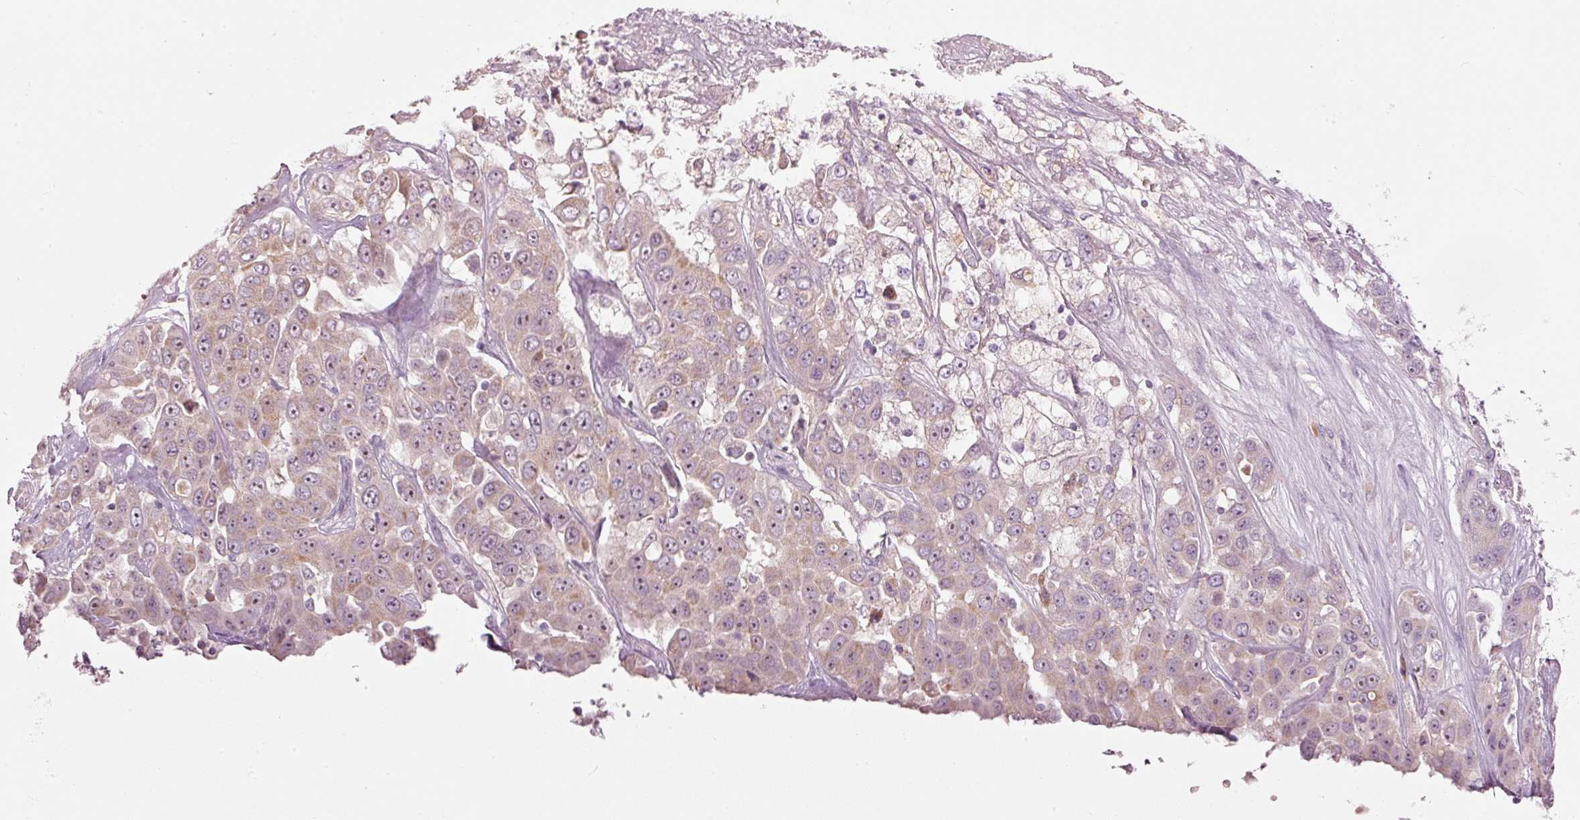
{"staining": {"intensity": "weak", "quantity": ">75%", "location": "cytoplasmic/membranous,nuclear"}, "tissue": "liver cancer", "cell_type": "Tumor cells", "image_type": "cancer", "snomed": [{"axis": "morphology", "description": "Cholangiocarcinoma"}, {"axis": "topography", "description": "Liver"}], "caption": "Immunohistochemical staining of human cholangiocarcinoma (liver) demonstrates low levels of weak cytoplasmic/membranous and nuclear positivity in about >75% of tumor cells.", "gene": "CDC20B", "patient": {"sex": "female", "age": 52}}